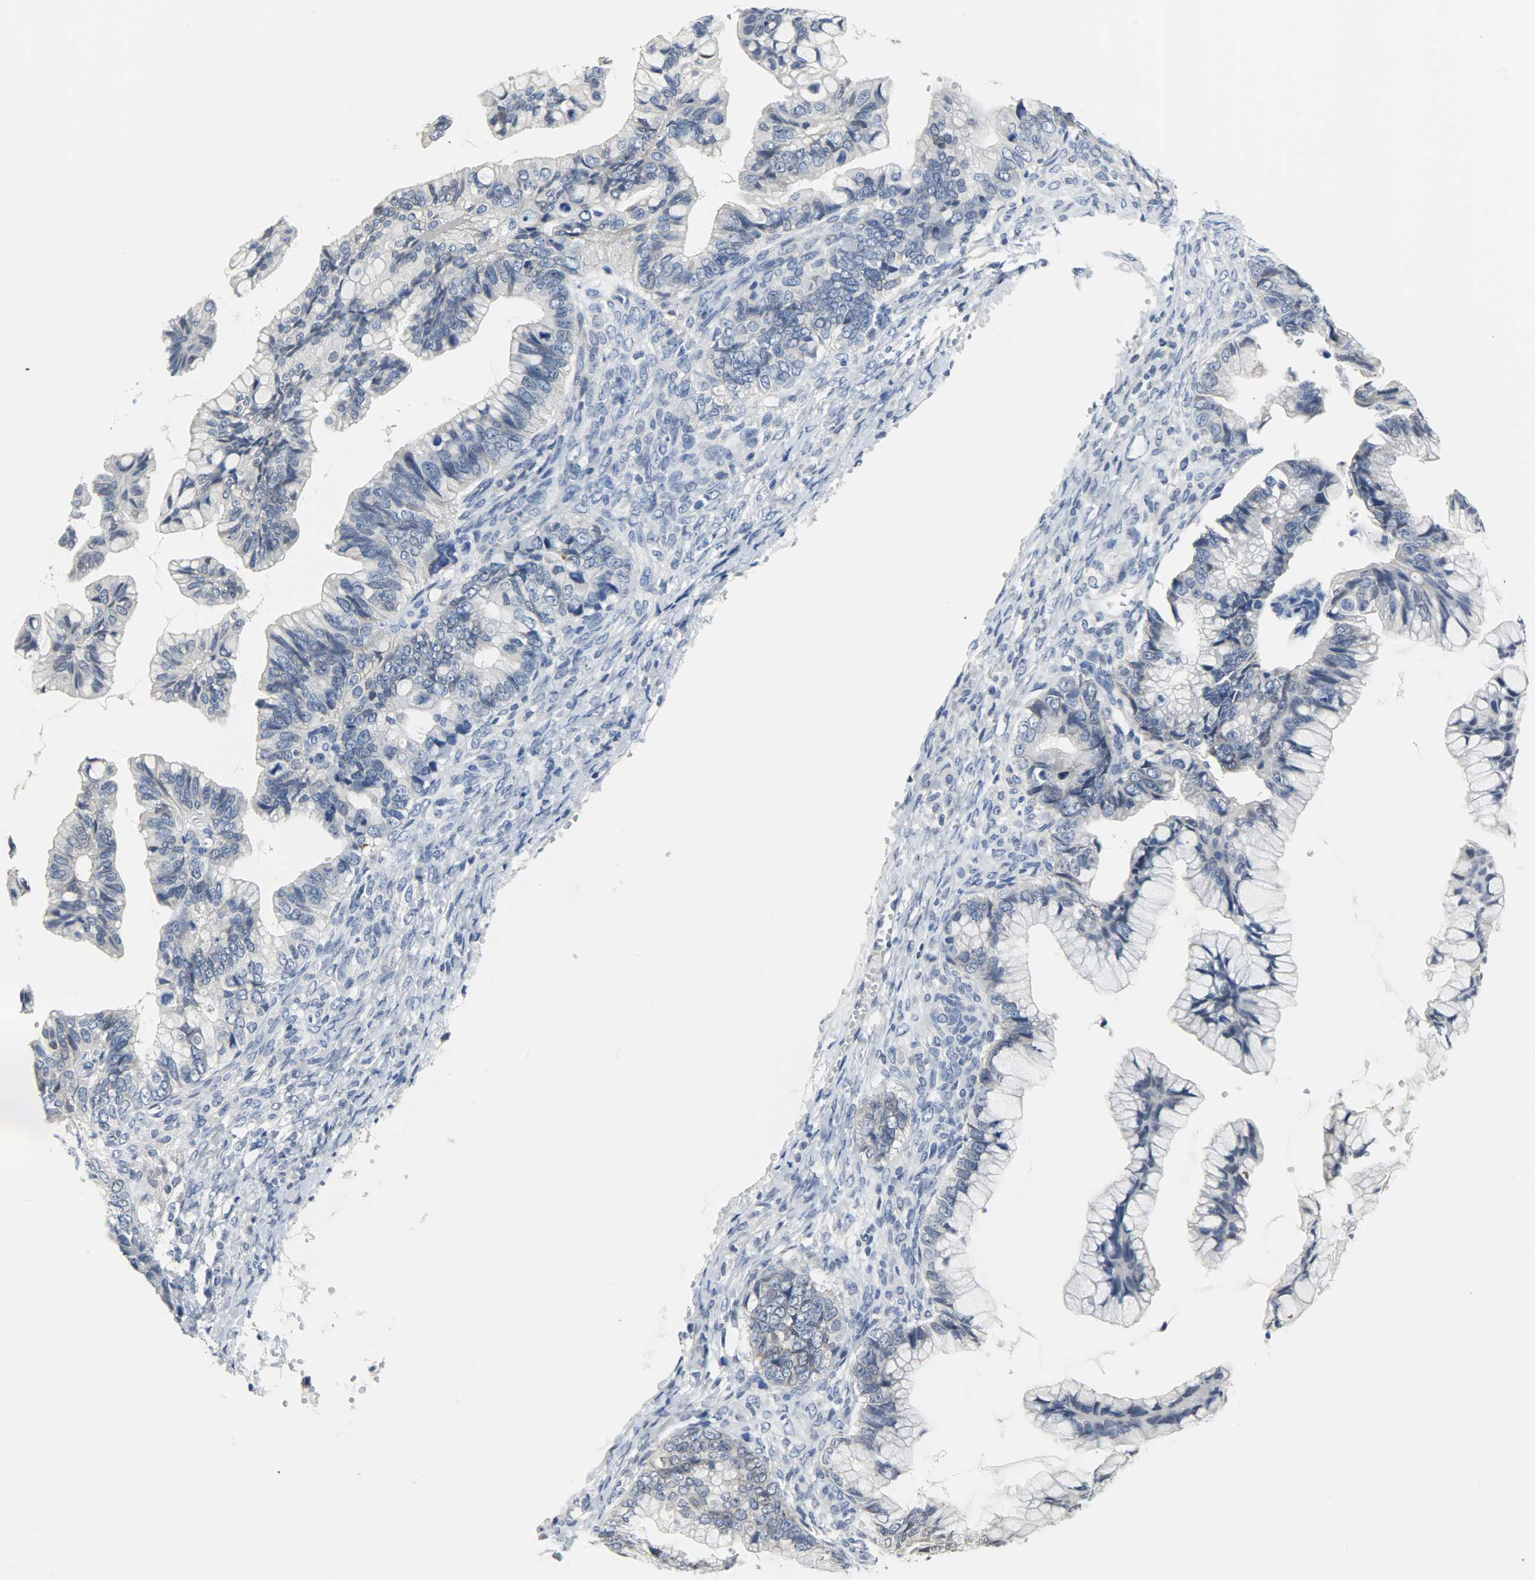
{"staining": {"intensity": "negative", "quantity": "none", "location": "none"}, "tissue": "ovarian cancer", "cell_type": "Tumor cells", "image_type": "cancer", "snomed": [{"axis": "morphology", "description": "Cystadenocarcinoma, mucinous, NOS"}, {"axis": "topography", "description": "Ovary"}], "caption": "IHC histopathology image of neoplastic tissue: human ovarian cancer stained with DAB (3,3'-diaminobenzidine) shows no significant protein expression in tumor cells.", "gene": "CEBPE", "patient": {"sex": "female", "age": 36}}